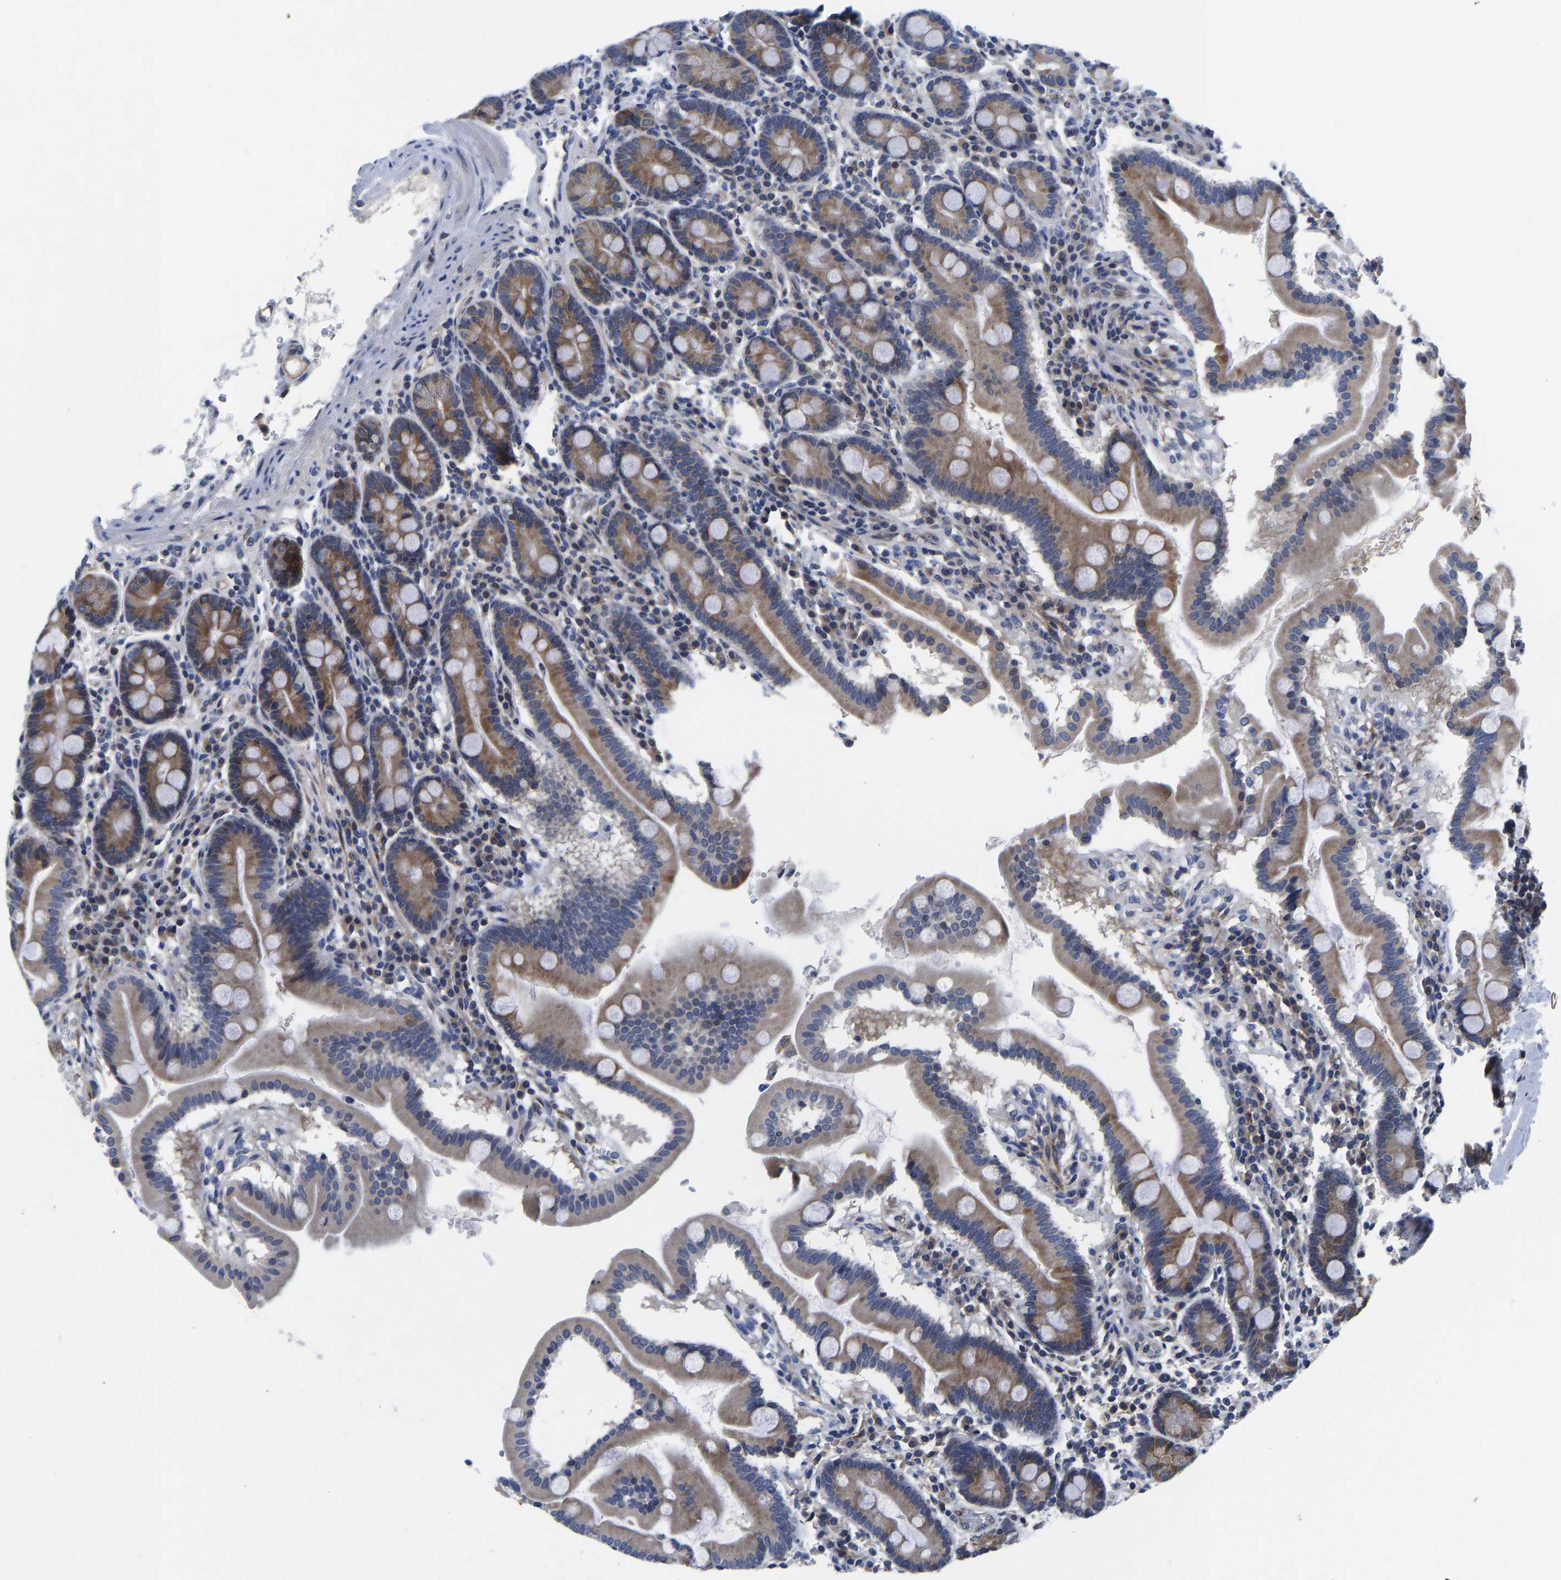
{"staining": {"intensity": "moderate", "quantity": ">75%", "location": "cytoplasmic/membranous"}, "tissue": "duodenum", "cell_type": "Glandular cells", "image_type": "normal", "snomed": [{"axis": "morphology", "description": "Normal tissue, NOS"}, {"axis": "topography", "description": "Duodenum"}], "caption": "The micrograph shows a brown stain indicating the presence of a protein in the cytoplasmic/membranous of glandular cells in duodenum.", "gene": "FRRS1", "patient": {"sex": "male", "age": 50}}